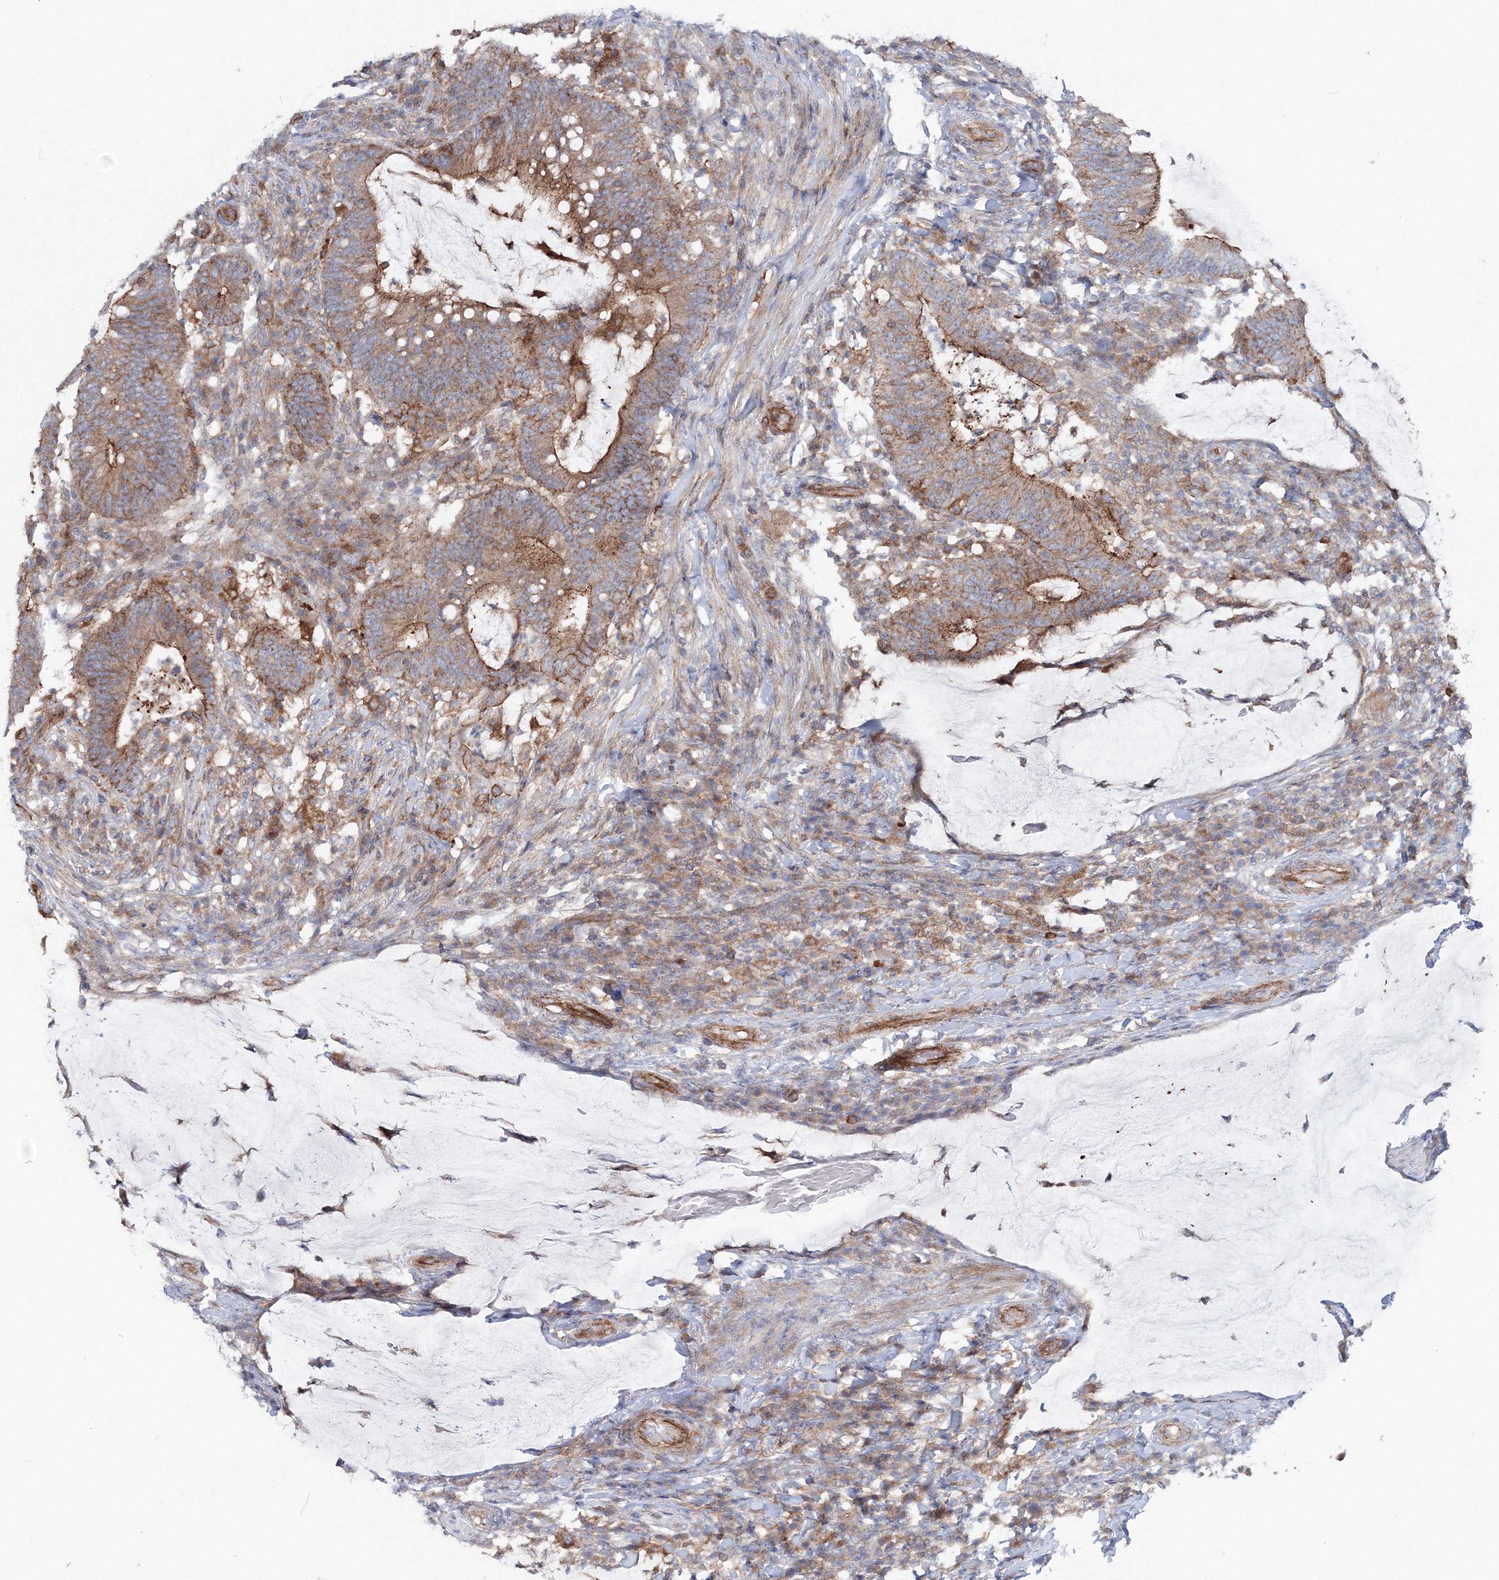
{"staining": {"intensity": "moderate", "quantity": ">75%", "location": "cytoplasmic/membranous"}, "tissue": "colorectal cancer", "cell_type": "Tumor cells", "image_type": "cancer", "snomed": [{"axis": "morphology", "description": "Normal tissue, NOS"}, {"axis": "morphology", "description": "Adenocarcinoma, NOS"}, {"axis": "topography", "description": "Colon"}], "caption": "Protein expression analysis of human colorectal cancer reveals moderate cytoplasmic/membranous expression in approximately >75% of tumor cells.", "gene": "GGA2", "patient": {"sex": "female", "age": 66}}